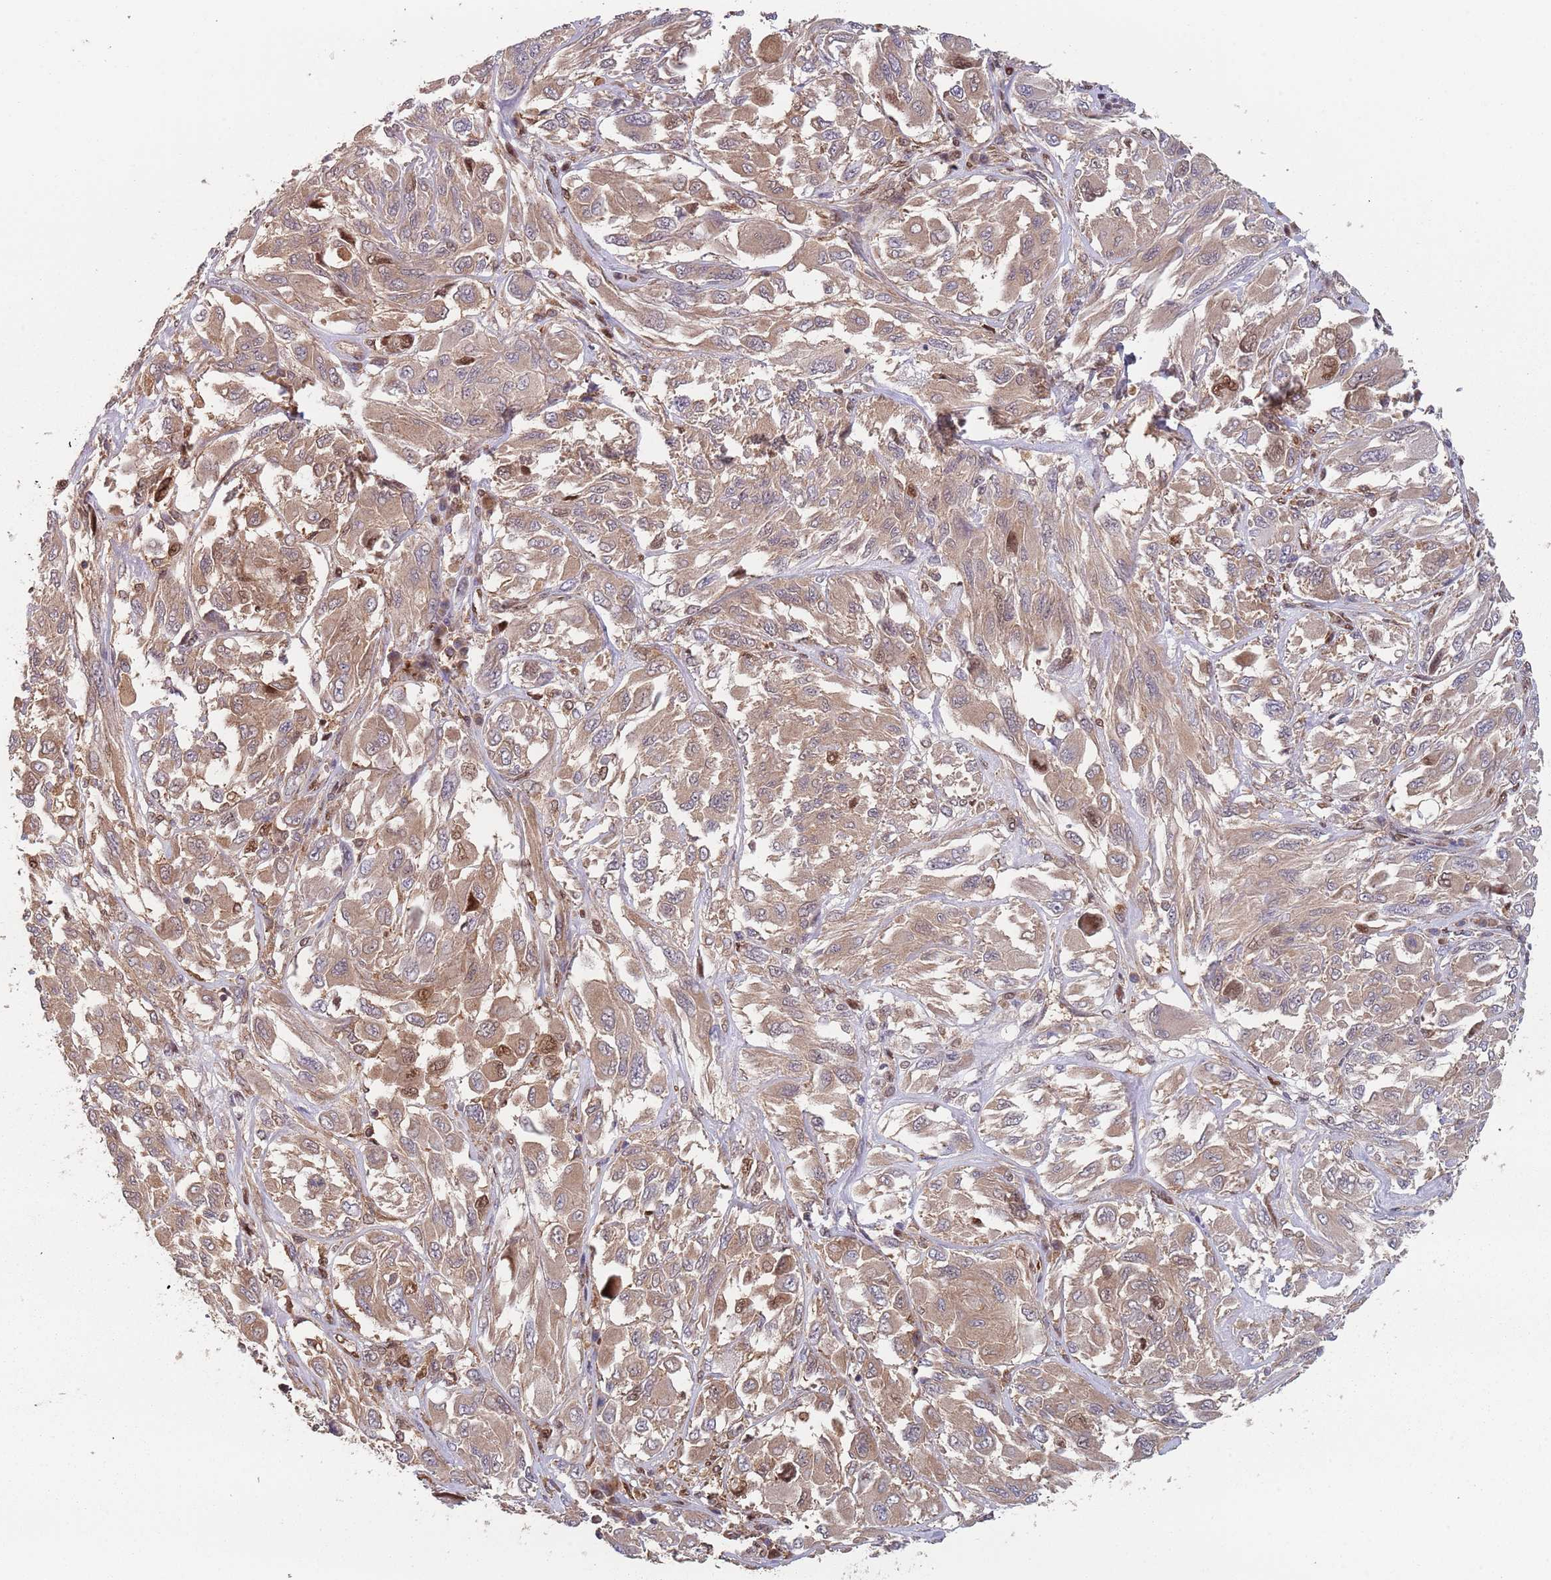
{"staining": {"intensity": "moderate", "quantity": ">75%", "location": "cytoplasmic/membranous"}, "tissue": "melanoma", "cell_type": "Tumor cells", "image_type": "cancer", "snomed": [{"axis": "morphology", "description": "Malignant melanoma, NOS"}, {"axis": "topography", "description": "Skin"}], "caption": "Tumor cells display moderate cytoplasmic/membranous staining in approximately >75% of cells in melanoma.", "gene": "GDI2", "patient": {"sex": "female", "age": 91}}